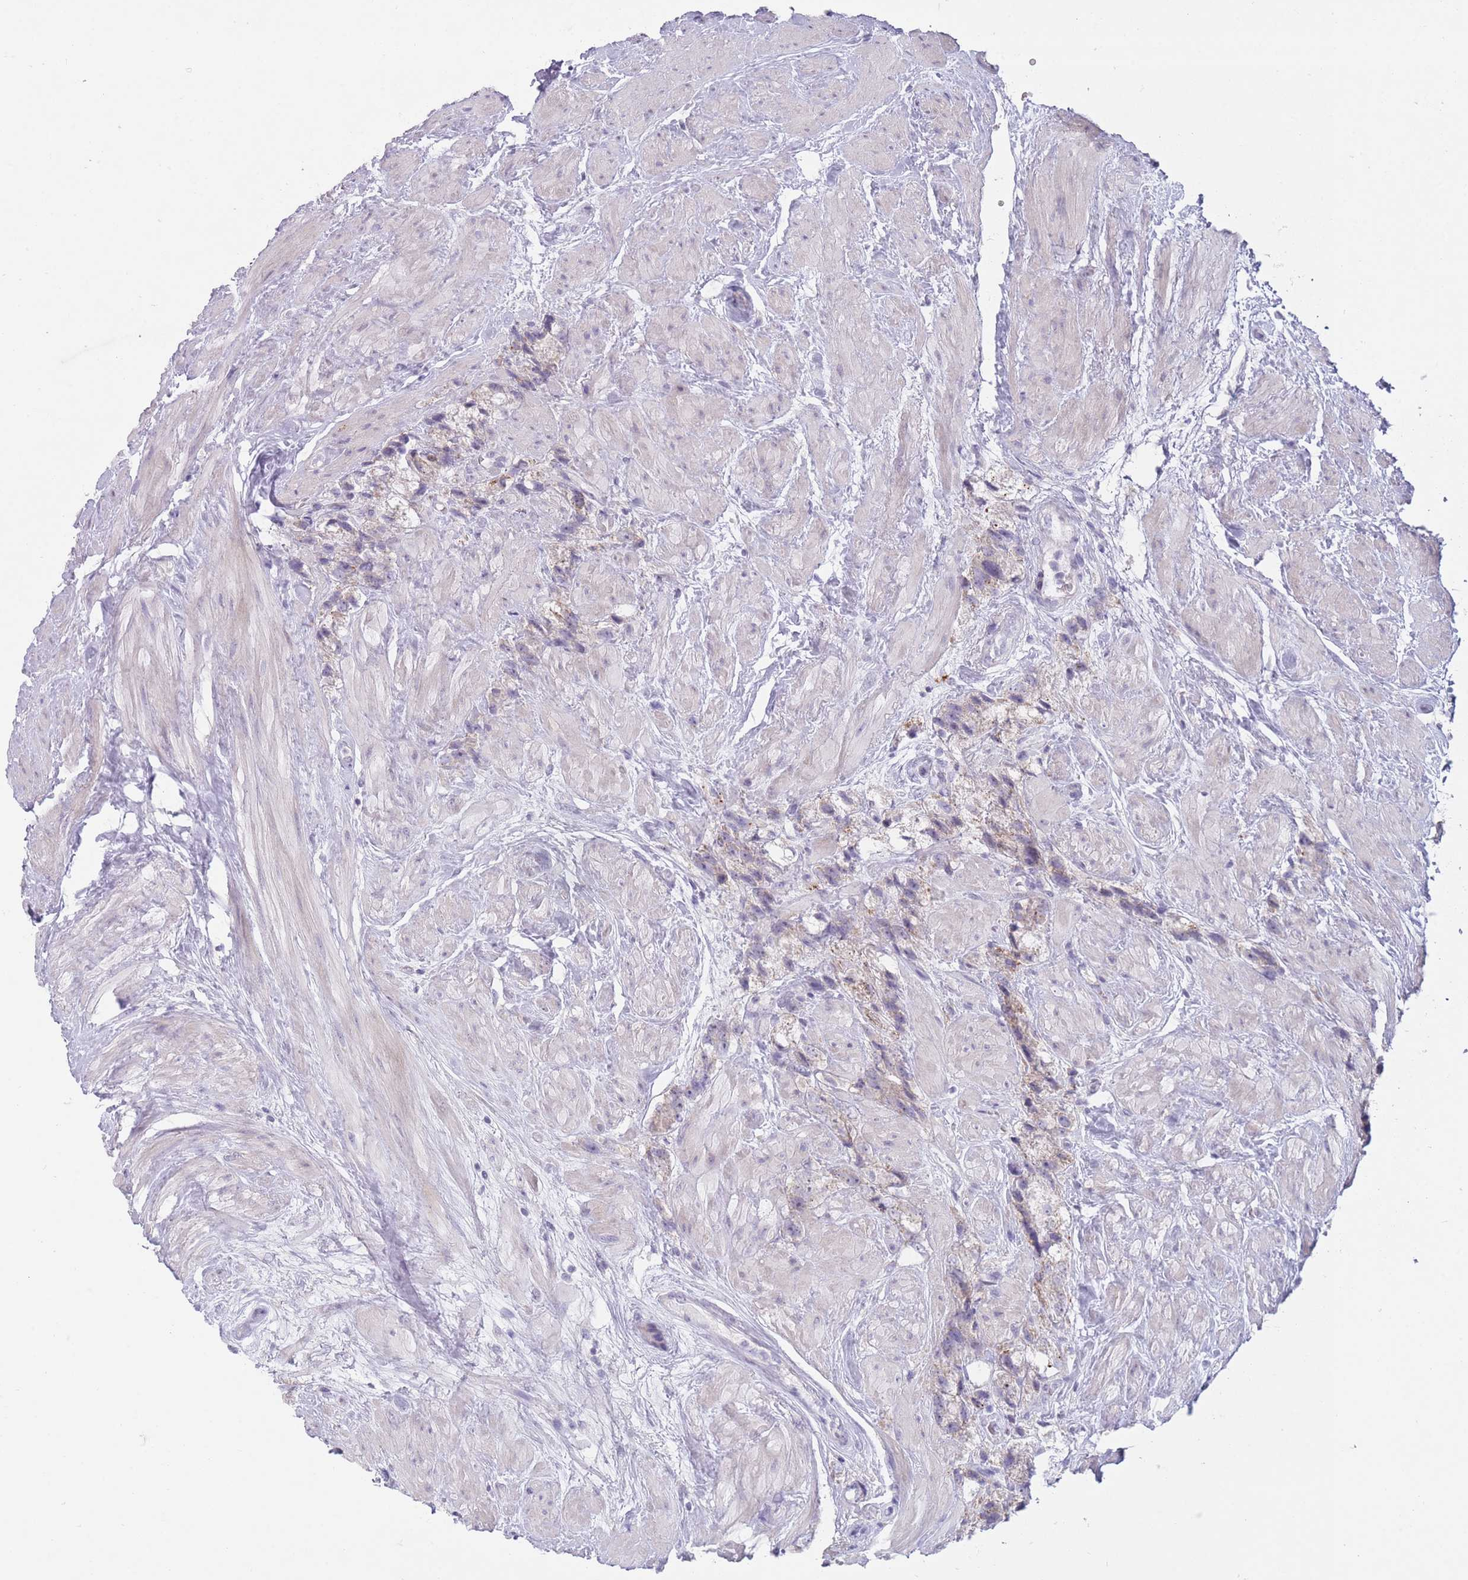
{"staining": {"intensity": "weak", "quantity": "<25%", "location": "cytoplasmic/membranous"}, "tissue": "prostate cancer", "cell_type": "Tumor cells", "image_type": "cancer", "snomed": [{"axis": "morphology", "description": "Adenocarcinoma, NOS"}, {"axis": "topography", "description": "Prostate"}], "caption": "Tumor cells show no significant protein expression in prostate cancer.", "gene": "PAIP2B", "patient": {"sex": "male", "age": 79}}